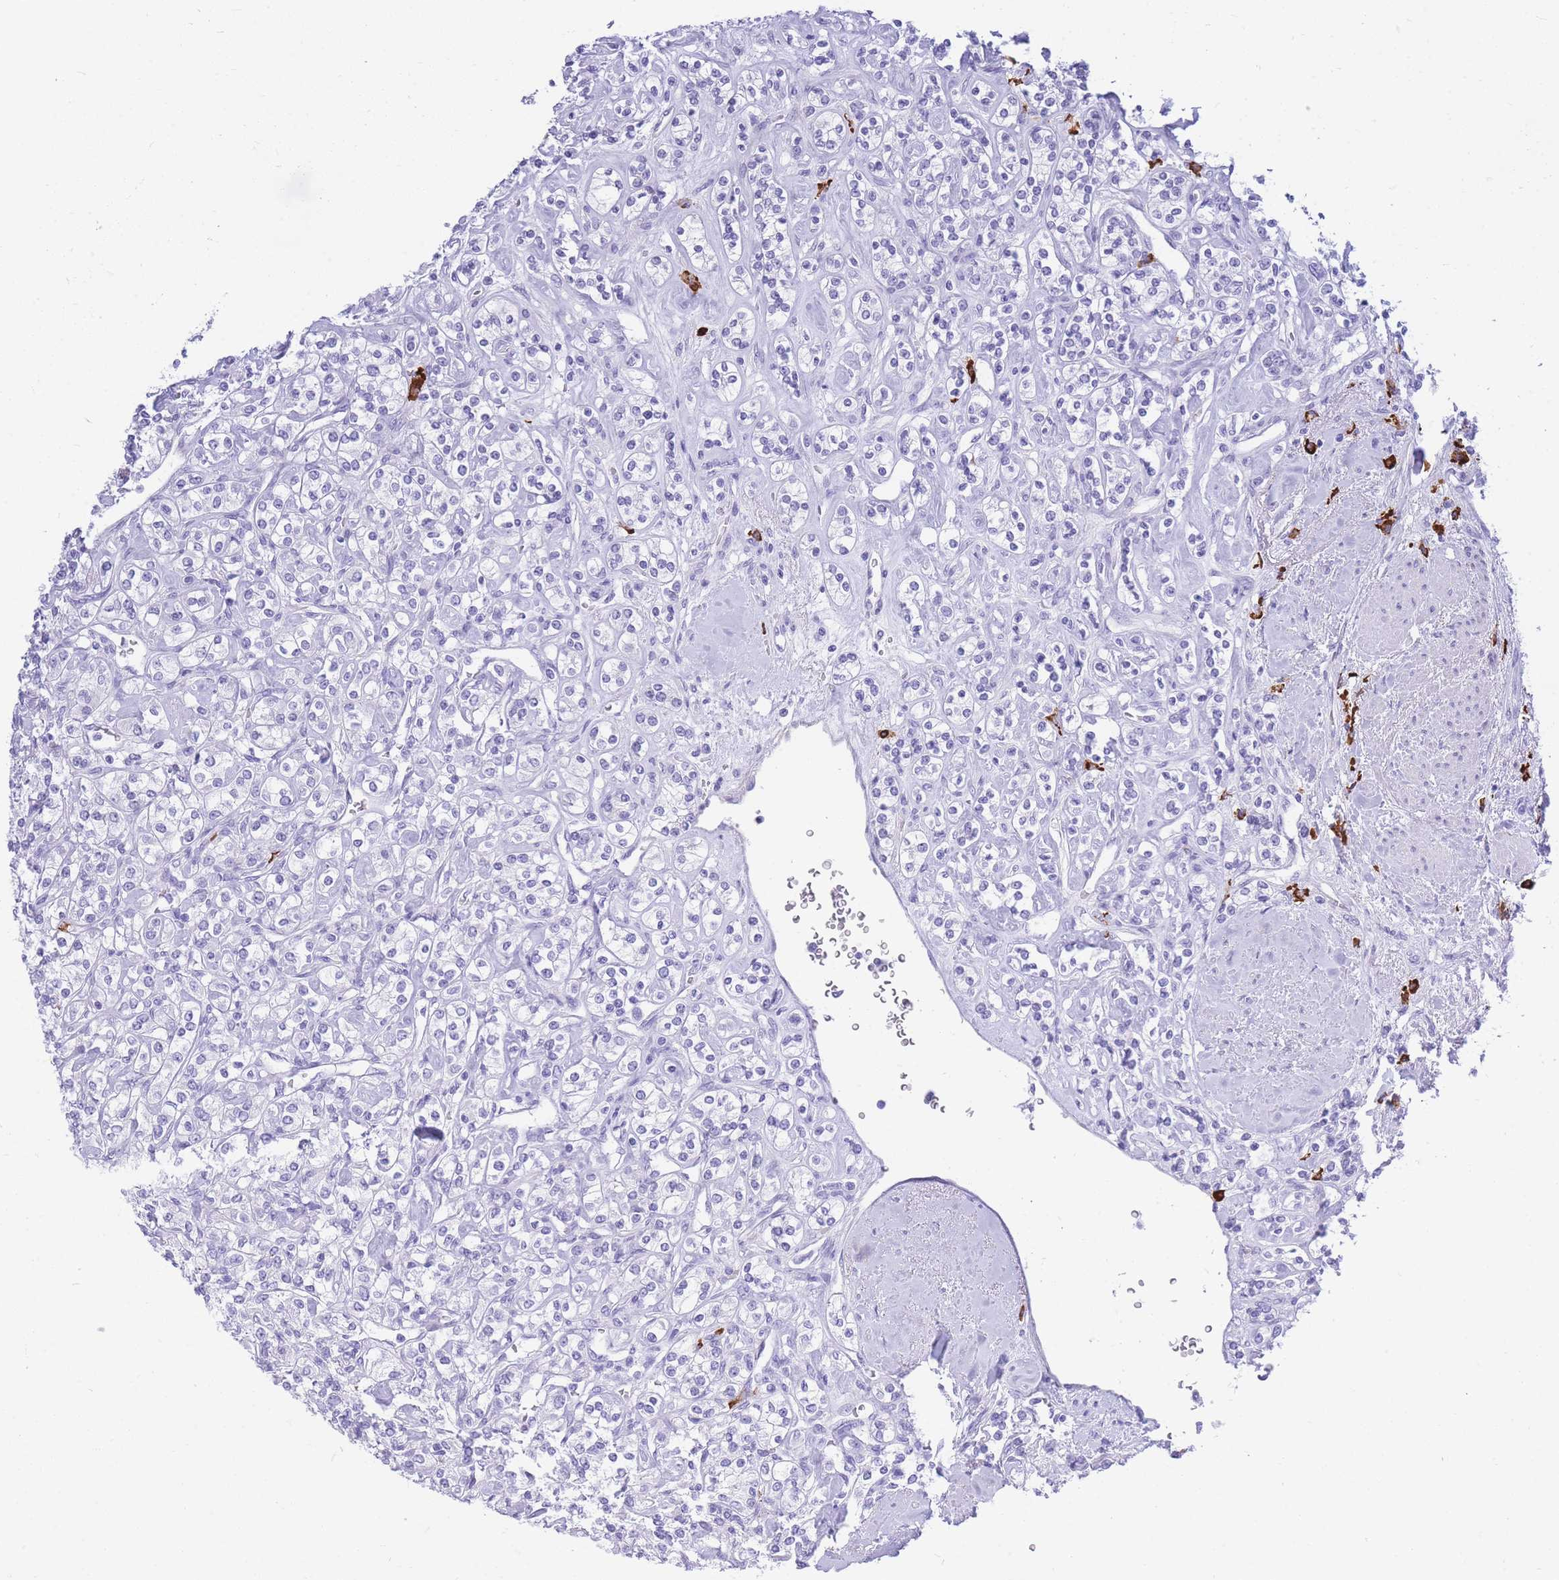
{"staining": {"intensity": "negative", "quantity": "none", "location": "none"}, "tissue": "renal cancer", "cell_type": "Tumor cells", "image_type": "cancer", "snomed": [{"axis": "morphology", "description": "Adenocarcinoma, NOS"}, {"axis": "topography", "description": "Kidney"}], "caption": "Renal cancer (adenocarcinoma) stained for a protein using IHC displays no expression tumor cells.", "gene": "ZFP62", "patient": {"sex": "male", "age": 77}}